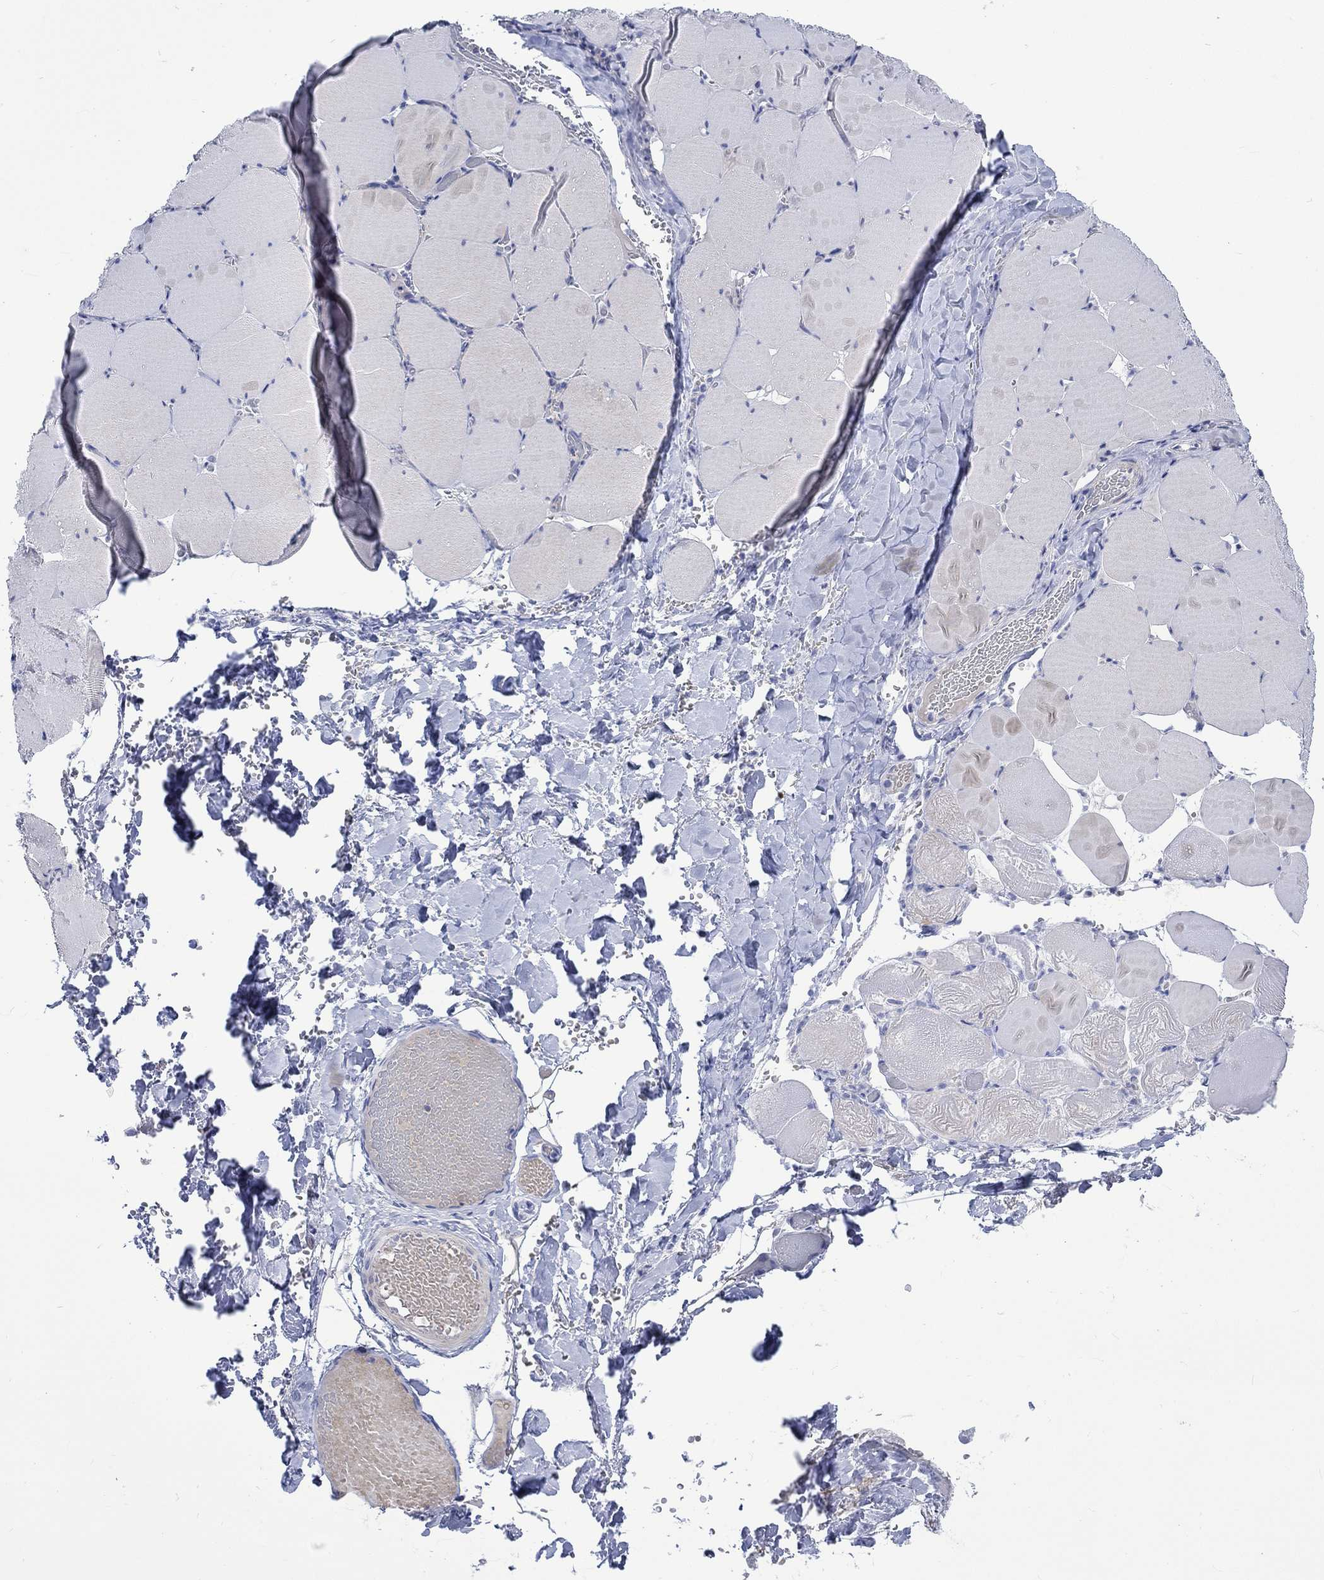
{"staining": {"intensity": "negative", "quantity": "none", "location": "none"}, "tissue": "skeletal muscle", "cell_type": "Myocytes", "image_type": "normal", "snomed": [{"axis": "morphology", "description": "Normal tissue, NOS"}, {"axis": "morphology", "description": "Malignant melanoma, Metastatic site"}, {"axis": "topography", "description": "Skeletal muscle"}], "caption": "The photomicrograph shows no staining of myocytes in benign skeletal muscle. The staining was performed using DAB to visualize the protein expression in brown, while the nuclei were stained in blue with hematoxylin (Magnification: 20x).", "gene": "NRIP3", "patient": {"sex": "male", "age": 50}}